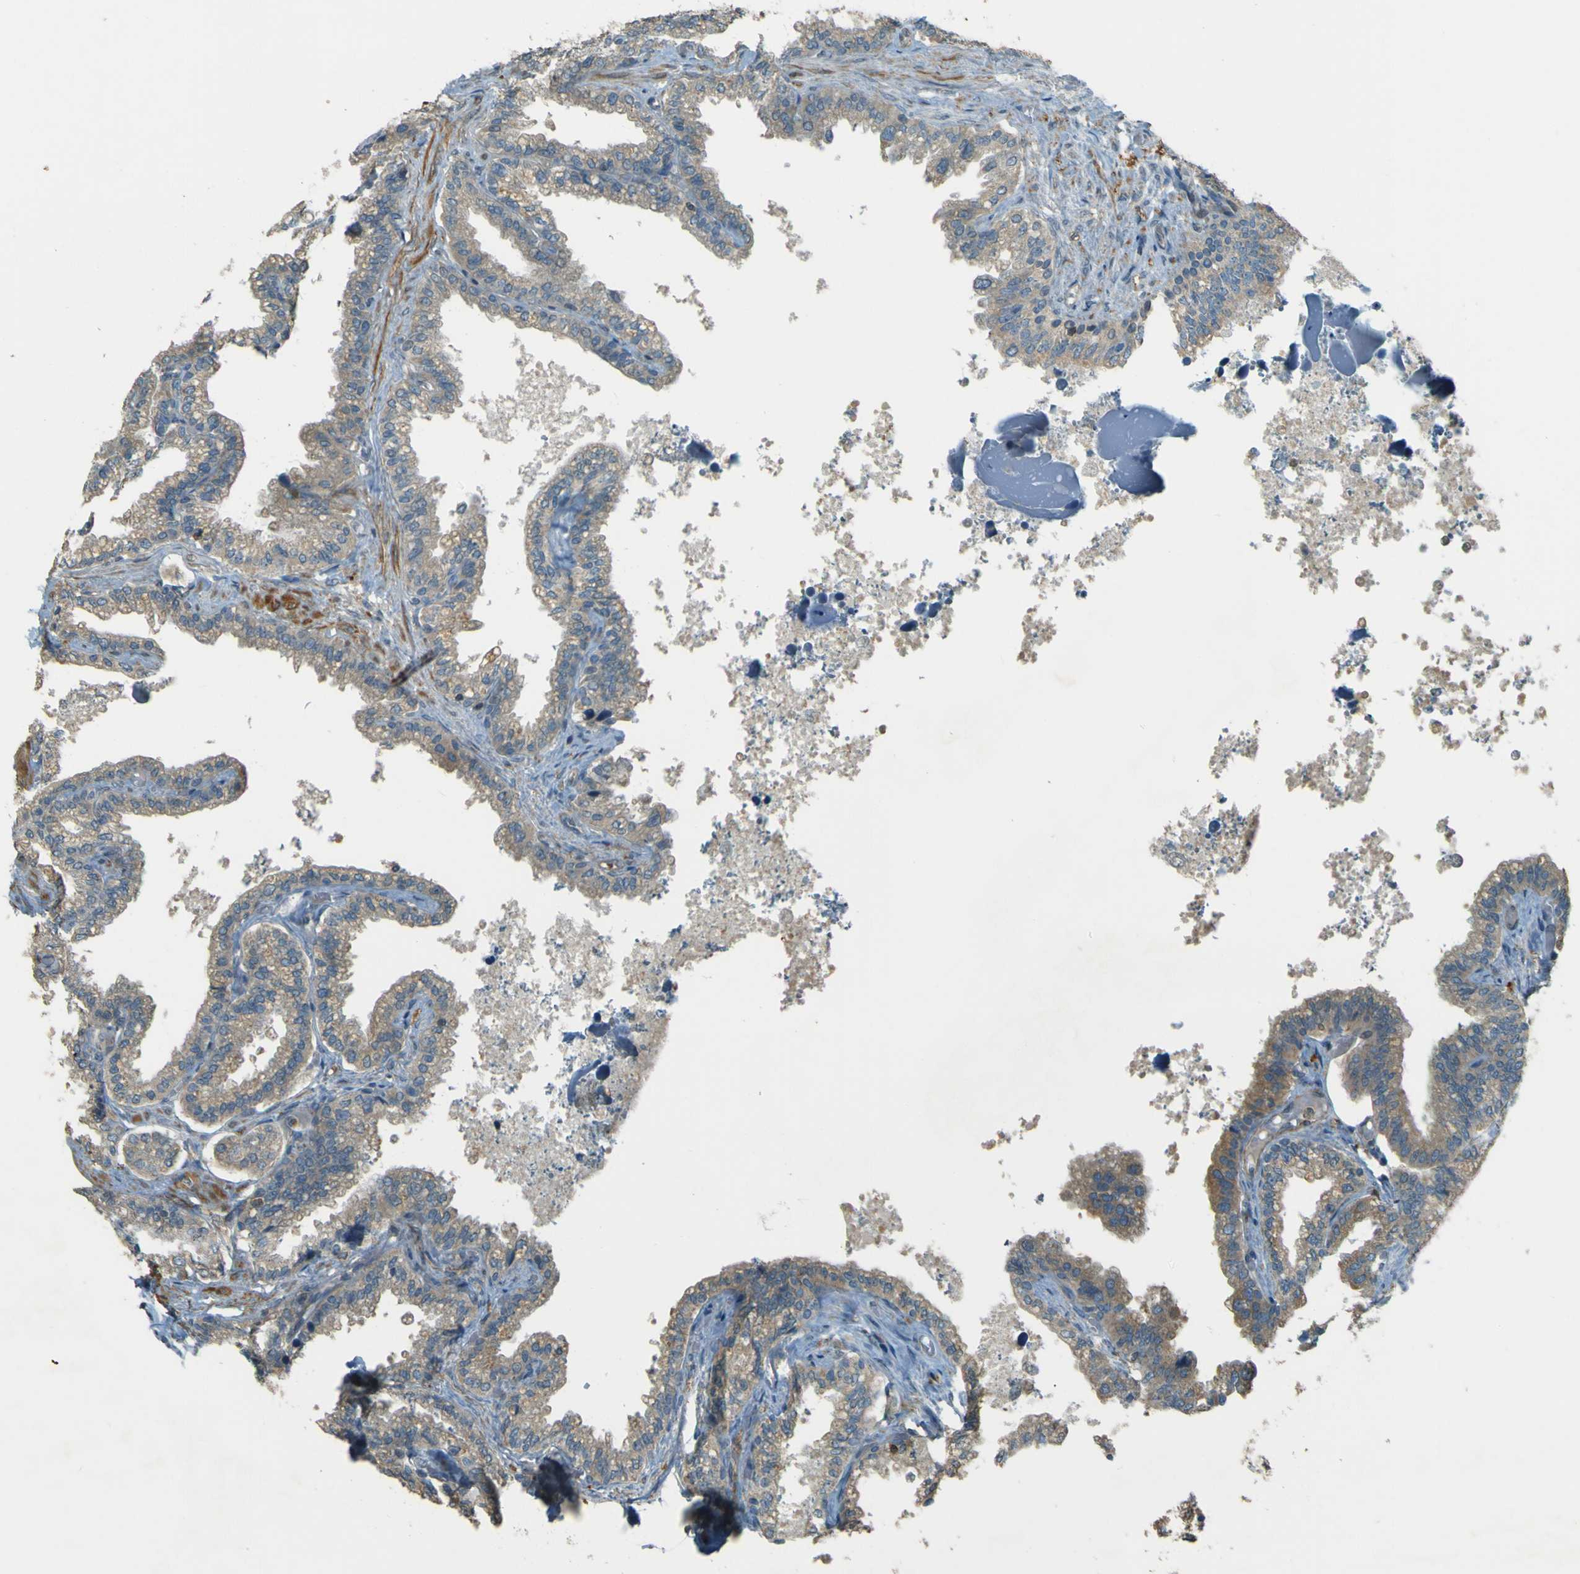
{"staining": {"intensity": "weak", "quantity": ">75%", "location": "cytoplasmic/membranous"}, "tissue": "seminal vesicle", "cell_type": "Glandular cells", "image_type": "normal", "snomed": [{"axis": "morphology", "description": "Normal tissue, NOS"}, {"axis": "topography", "description": "Seminal veicle"}], "caption": "Glandular cells display low levels of weak cytoplasmic/membranous staining in about >75% of cells in unremarkable seminal vesicle.", "gene": "LPCAT1", "patient": {"sex": "male", "age": 46}}